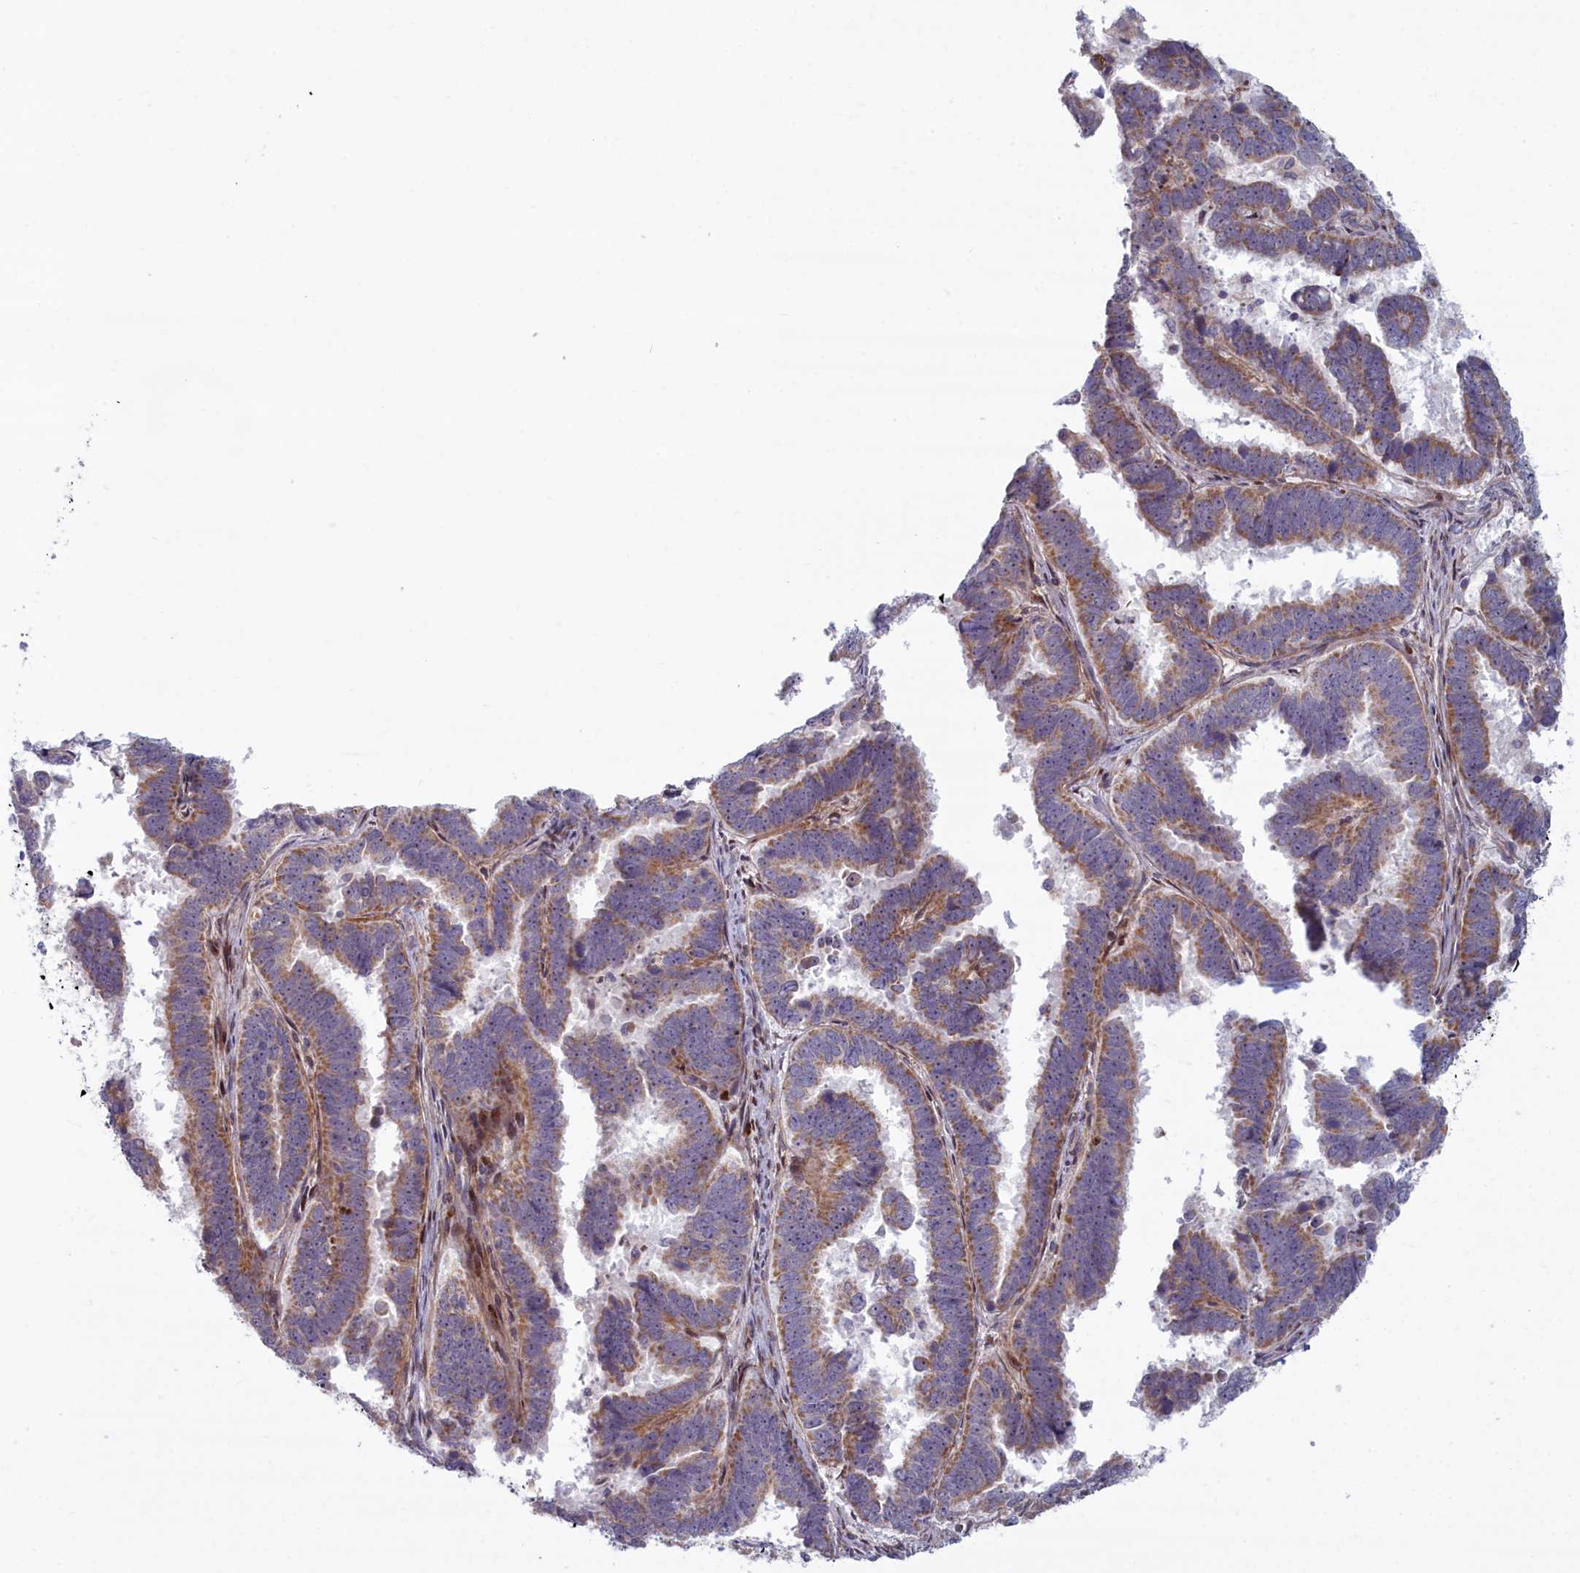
{"staining": {"intensity": "moderate", "quantity": "25%-75%", "location": "cytoplasmic/membranous"}, "tissue": "endometrial cancer", "cell_type": "Tumor cells", "image_type": "cancer", "snomed": [{"axis": "morphology", "description": "Adenocarcinoma, NOS"}, {"axis": "topography", "description": "Endometrium"}], "caption": "Tumor cells display moderate cytoplasmic/membranous positivity in approximately 25%-75% of cells in endometrial cancer. (Stains: DAB (3,3'-diaminobenzidine) in brown, nuclei in blue, Microscopy: brightfield microscopy at high magnification).", "gene": "C15orf40", "patient": {"sex": "female", "age": 75}}